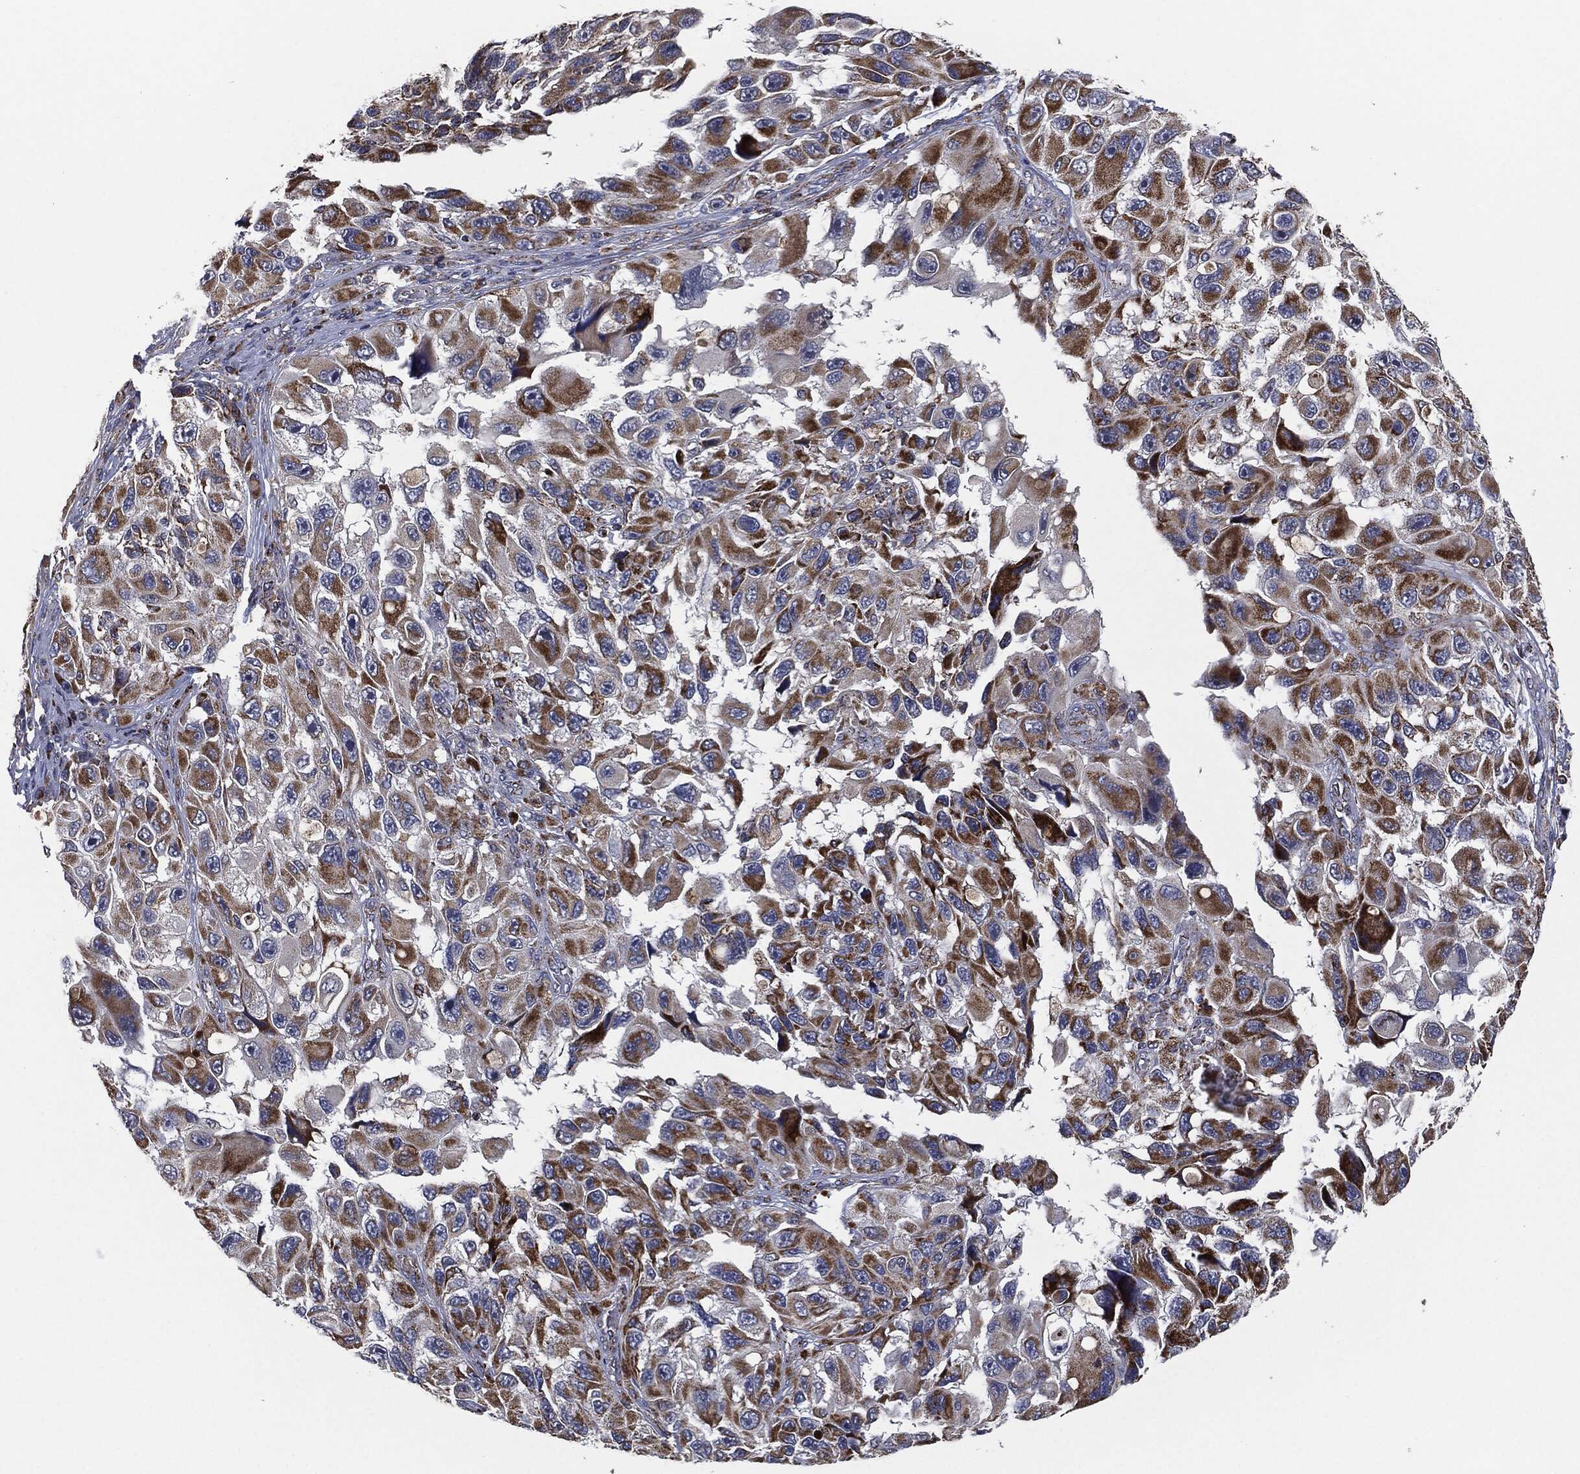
{"staining": {"intensity": "moderate", "quantity": "25%-75%", "location": "cytoplasmic/membranous"}, "tissue": "melanoma", "cell_type": "Tumor cells", "image_type": "cancer", "snomed": [{"axis": "morphology", "description": "Malignant melanoma, NOS"}, {"axis": "topography", "description": "Skin"}], "caption": "Human malignant melanoma stained with a protein marker shows moderate staining in tumor cells.", "gene": "NDUFV2", "patient": {"sex": "female", "age": 73}}